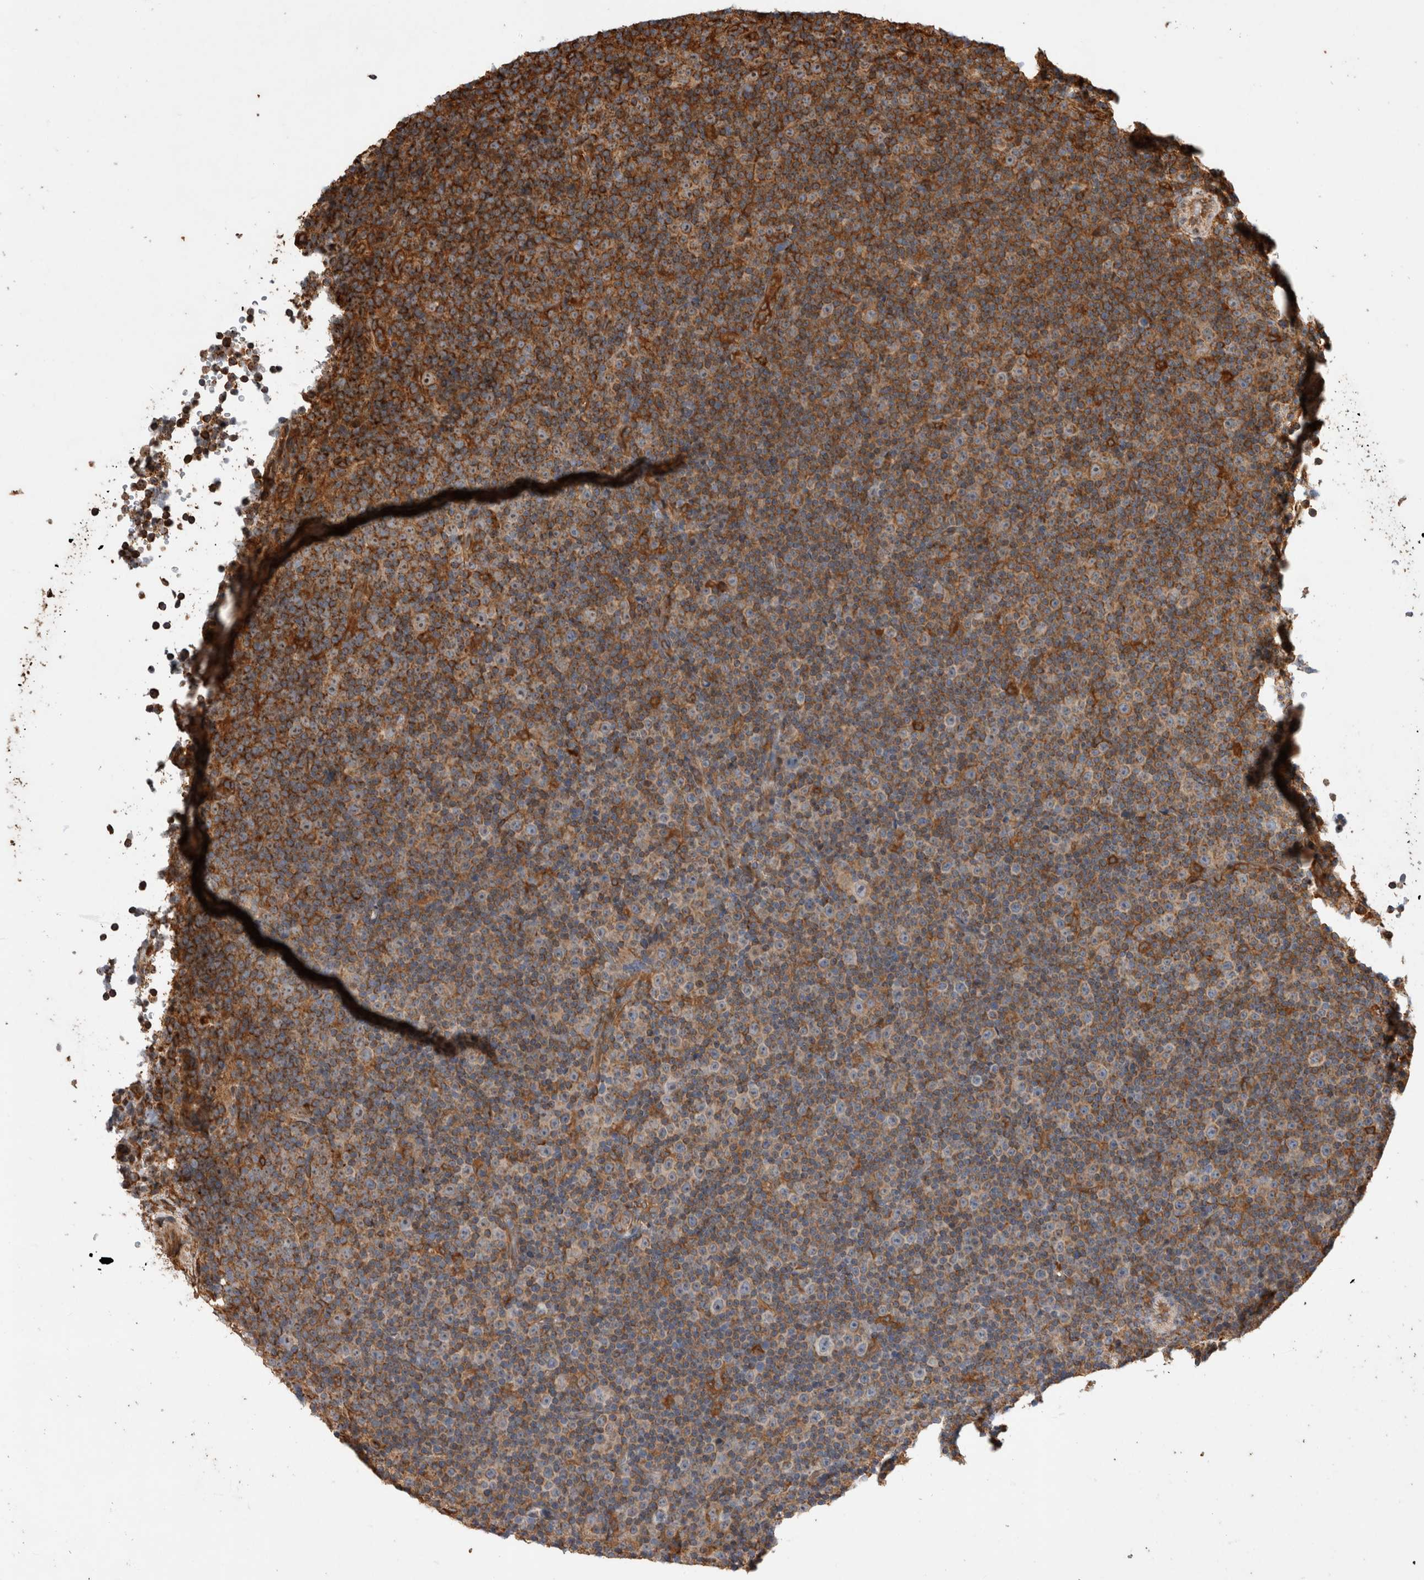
{"staining": {"intensity": "moderate", "quantity": "25%-75%", "location": "cytoplasmic/membranous"}, "tissue": "lymphoma", "cell_type": "Tumor cells", "image_type": "cancer", "snomed": [{"axis": "morphology", "description": "Malignant lymphoma, non-Hodgkin's type, Low grade"}, {"axis": "topography", "description": "Lymph node"}], "caption": "Brown immunohistochemical staining in human low-grade malignant lymphoma, non-Hodgkin's type reveals moderate cytoplasmic/membranous positivity in approximately 25%-75% of tumor cells. The staining was performed using DAB, with brown indicating positive protein expression. Nuclei are stained blue with hematoxylin.", "gene": "ZNF397", "patient": {"sex": "female", "age": 67}}